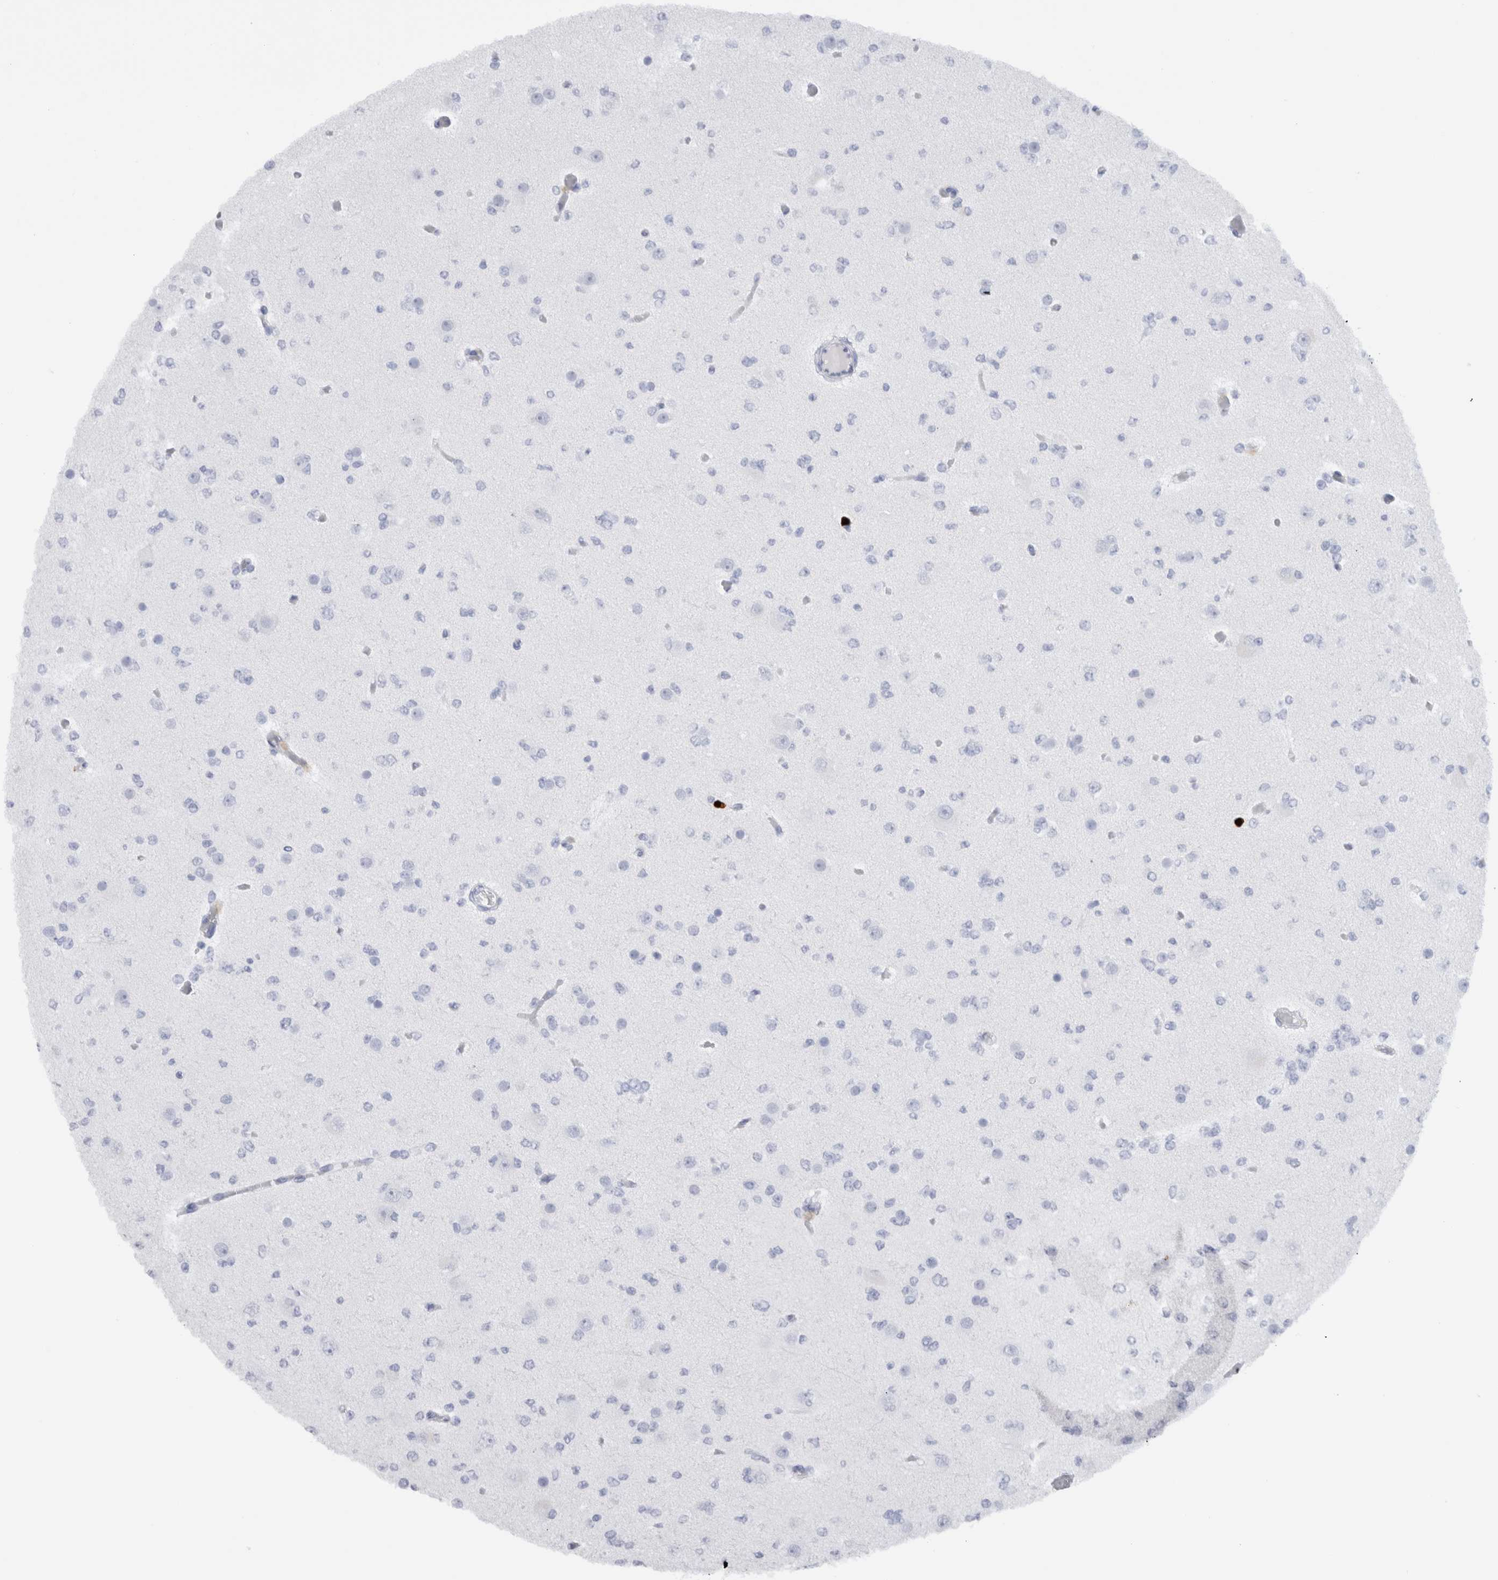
{"staining": {"intensity": "negative", "quantity": "none", "location": "none"}, "tissue": "glioma", "cell_type": "Tumor cells", "image_type": "cancer", "snomed": [{"axis": "morphology", "description": "Glioma, malignant, Low grade"}, {"axis": "topography", "description": "Brain"}], "caption": "DAB (3,3'-diaminobenzidine) immunohistochemical staining of human malignant glioma (low-grade) demonstrates no significant positivity in tumor cells.", "gene": "S100A8", "patient": {"sex": "female", "age": 22}}